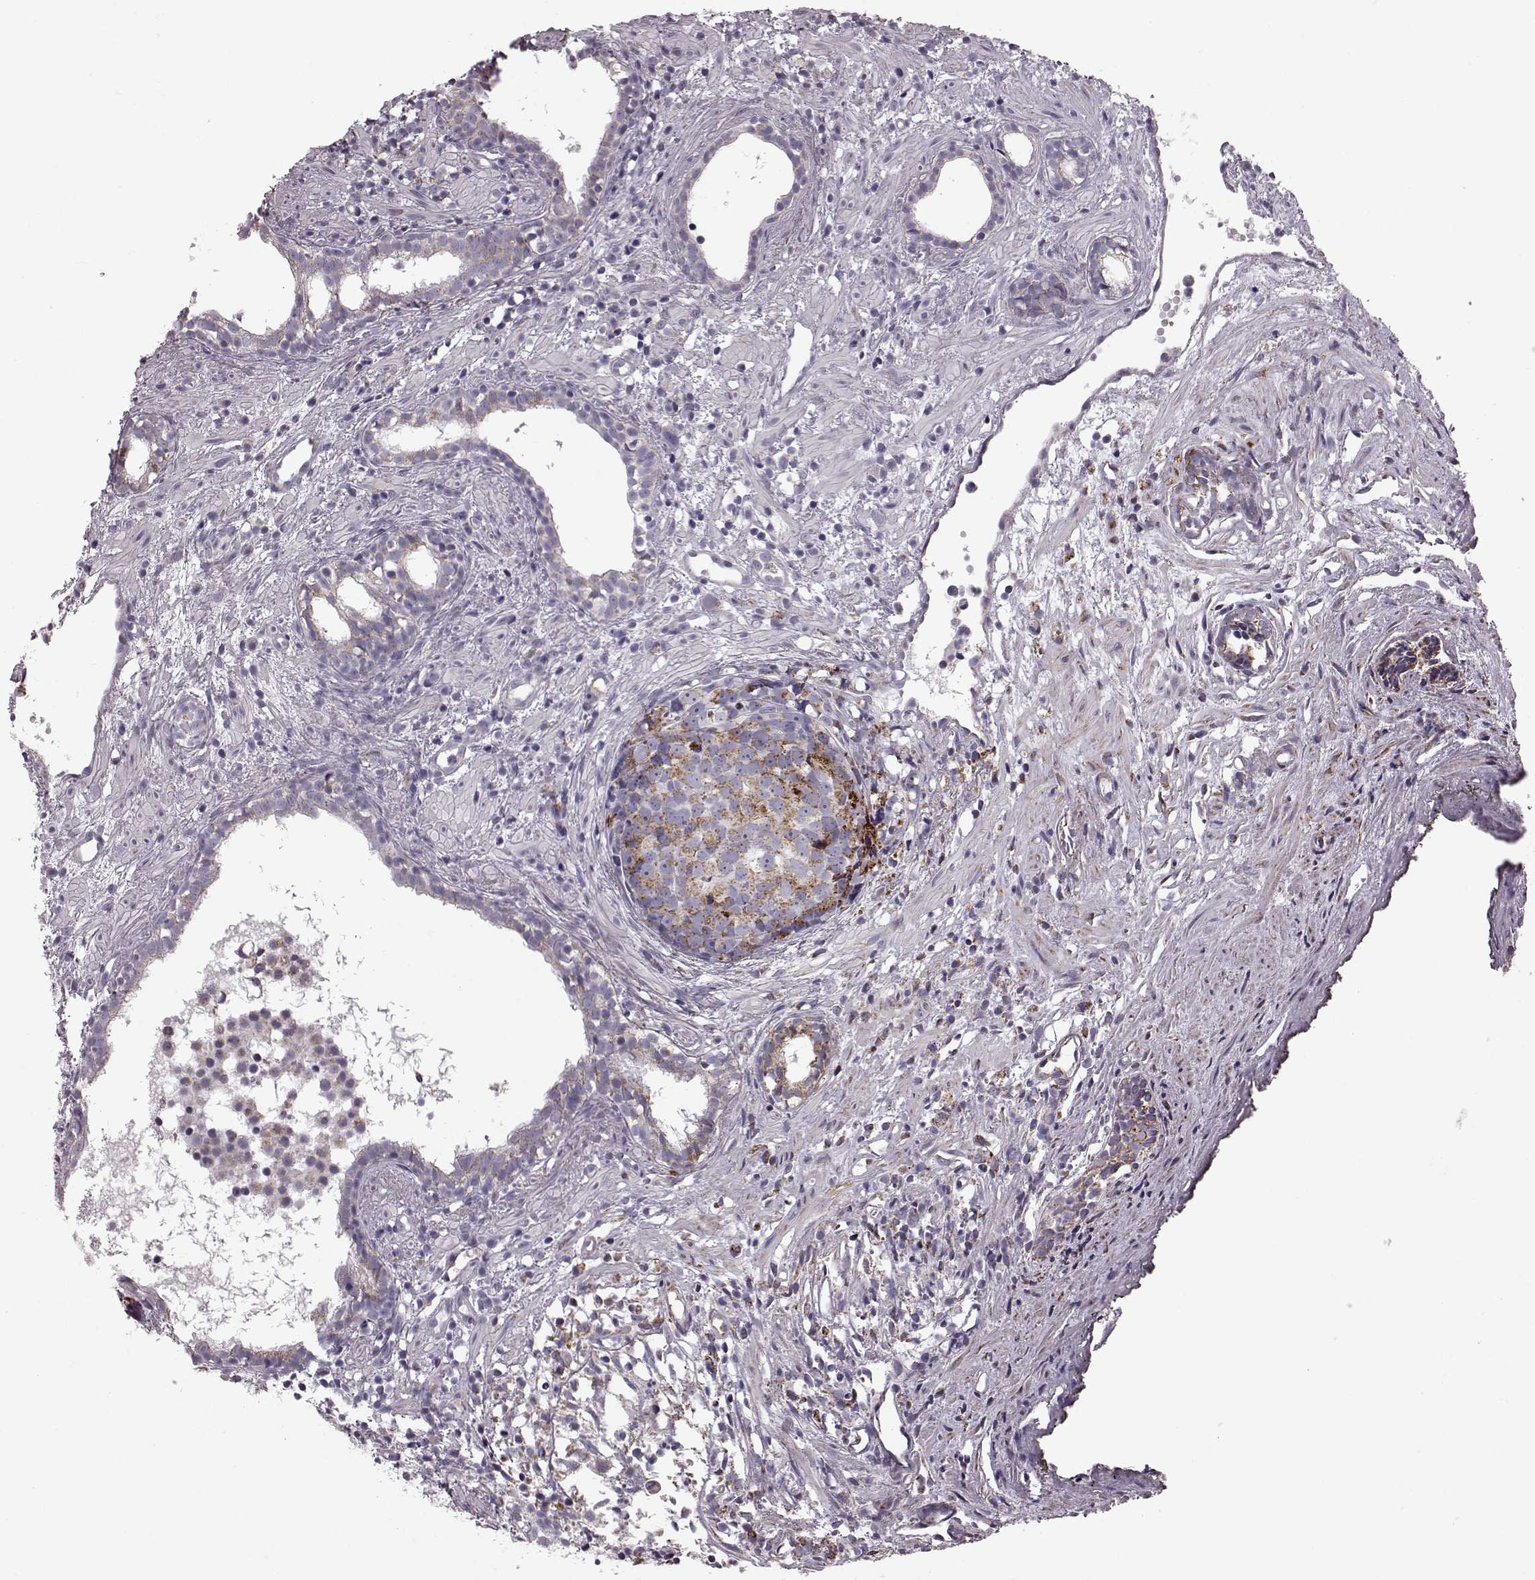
{"staining": {"intensity": "moderate", "quantity": ">75%", "location": "cytoplasmic/membranous"}, "tissue": "prostate cancer", "cell_type": "Tumor cells", "image_type": "cancer", "snomed": [{"axis": "morphology", "description": "Adenocarcinoma, High grade"}, {"axis": "topography", "description": "Prostate"}], "caption": "Brown immunohistochemical staining in prostate cancer shows moderate cytoplasmic/membranous positivity in about >75% of tumor cells.", "gene": "ATP5MF", "patient": {"sex": "male", "age": 83}}